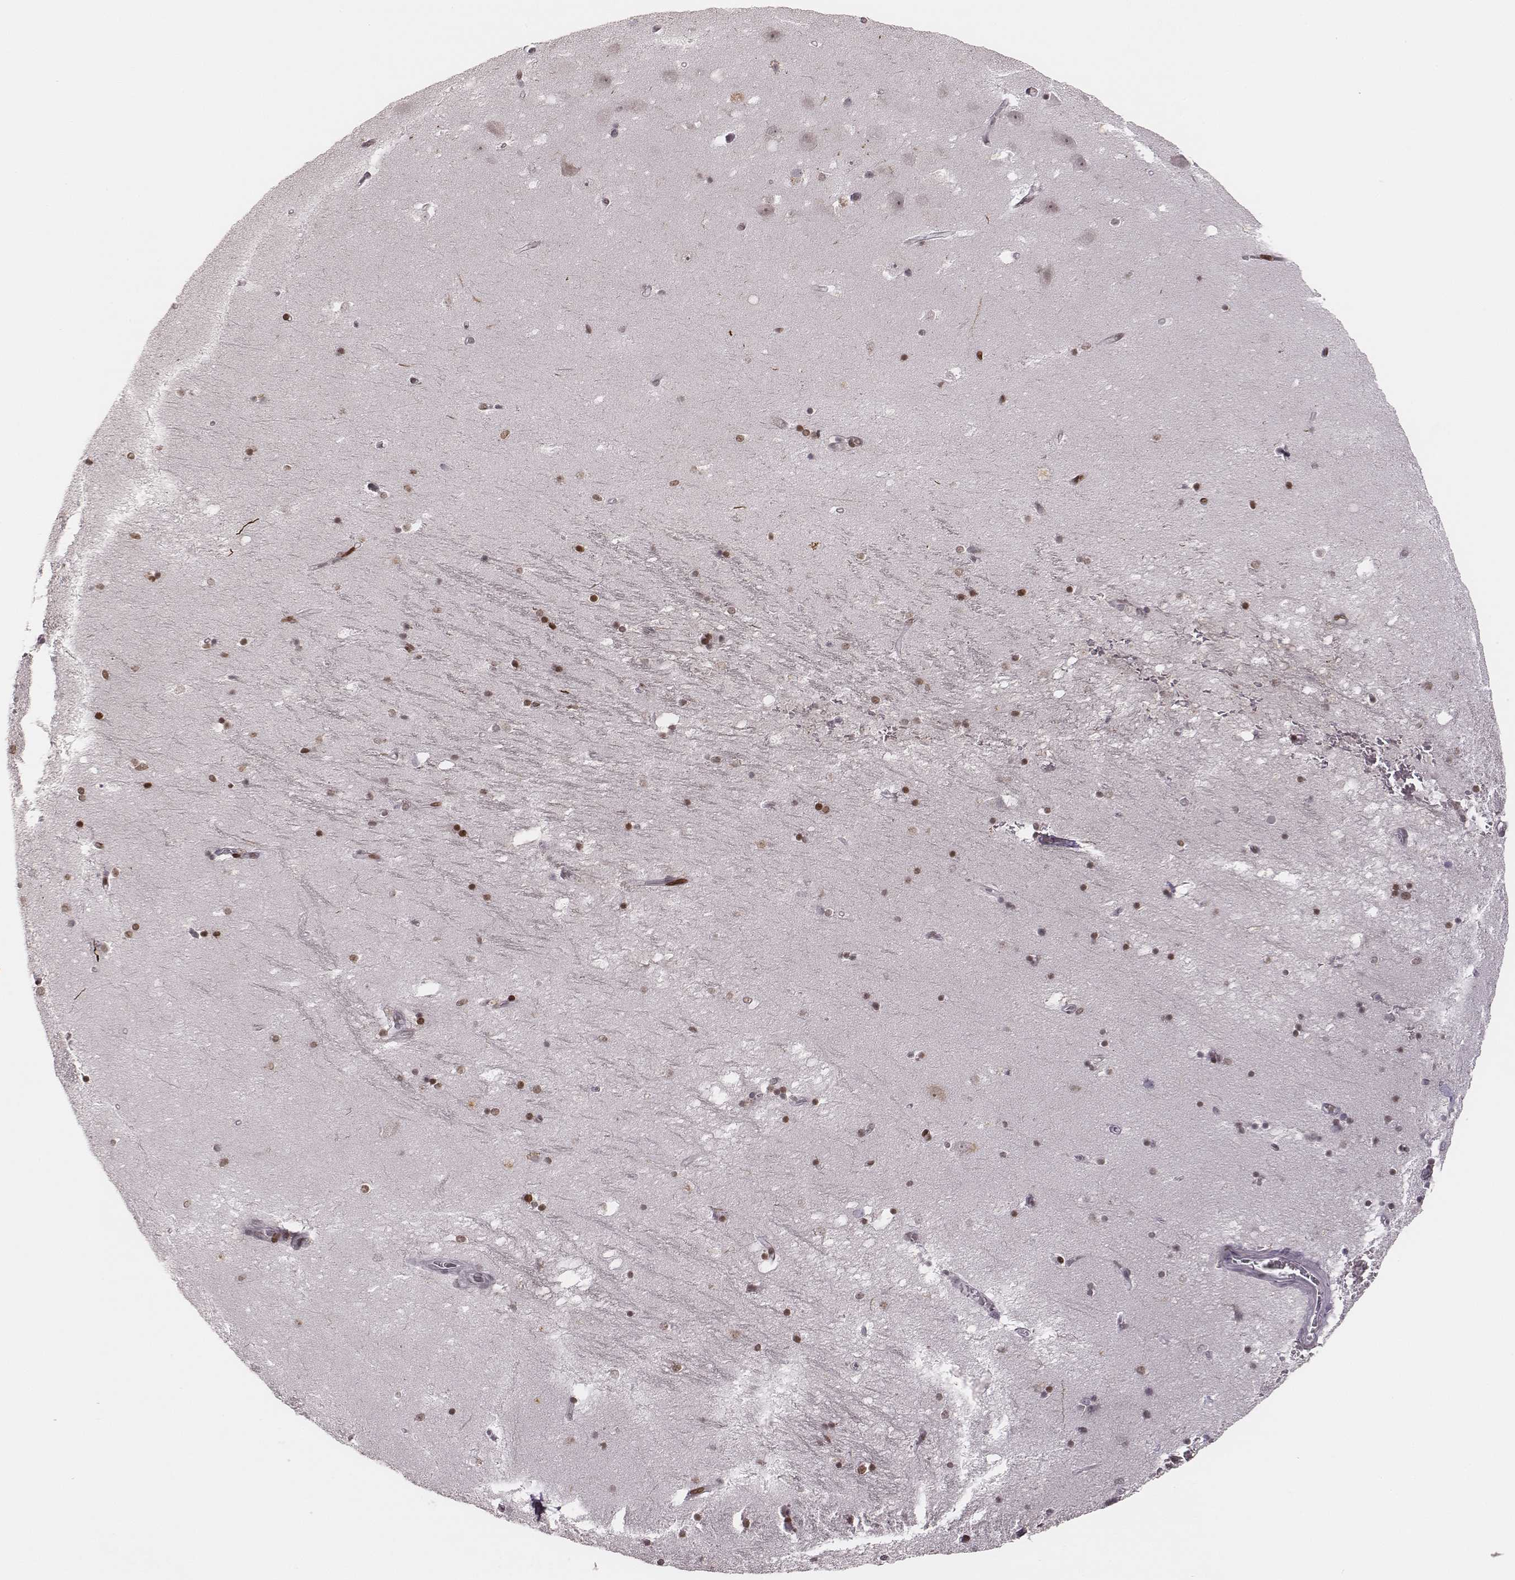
{"staining": {"intensity": "strong", "quantity": "25%-75%", "location": "cytoplasmic/membranous"}, "tissue": "hippocampus", "cell_type": "Glial cells", "image_type": "normal", "snomed": [{"axis": "morphology", "description": "Normal tissue, NOS"}, {"axis": "topography", "description": "Hippocampus"}], "caption": "An image of human hippocampus stained for a protein reveals strong cytoplasmic/membranous brown staining in glial cells.", "gene": "MSX1", "patient": {"sex": "male", "age": 58}}